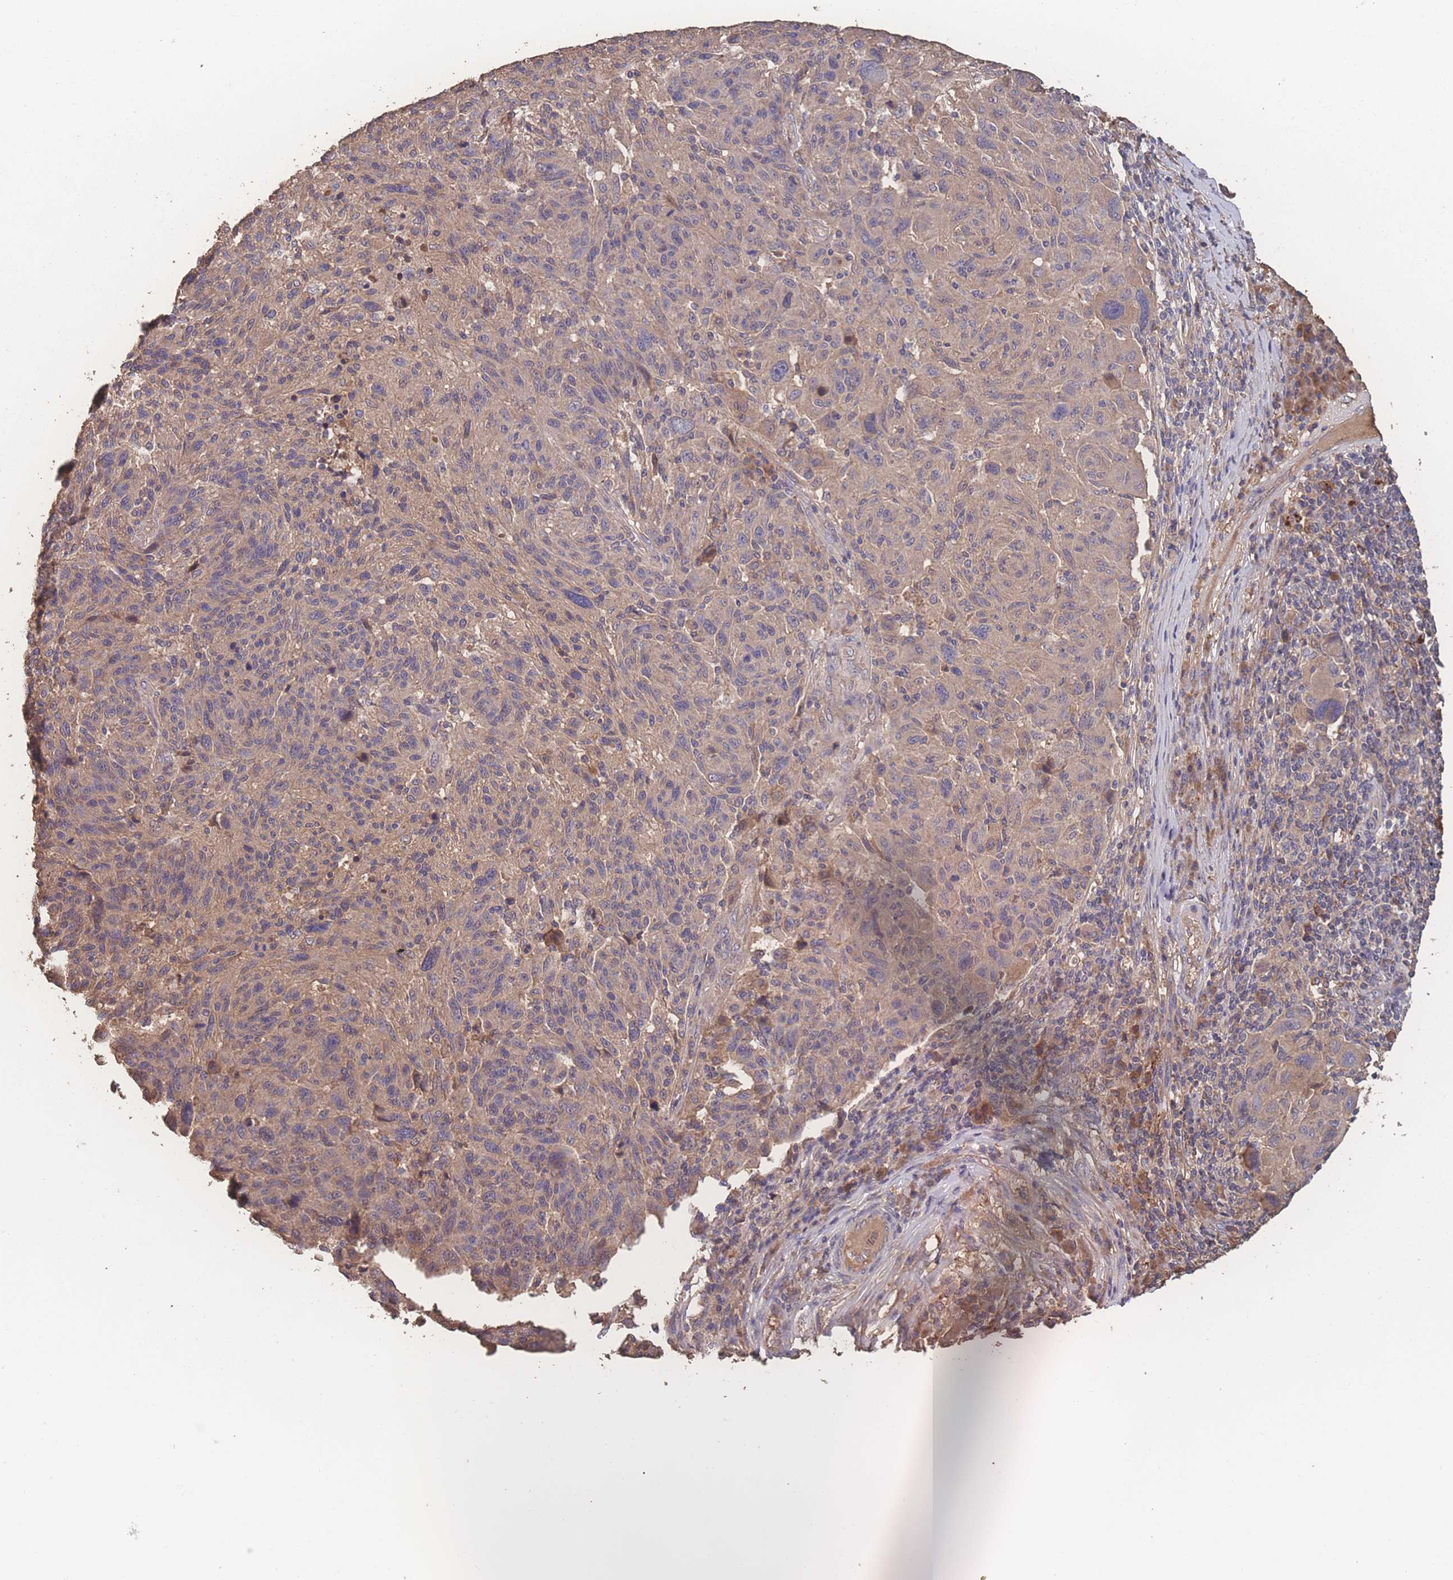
{"staining": {"intensity": "weak", "quantity": "25%-75%", "location": "cytoplasmic/membranous"}, "tissue": "melanoma", "cell_type": "Tumor cells", "image_type": "cancer", "snomed": [{"axis": "morphology", "description": "Malignant melanoma, NOS"}, {"axis": "topography", "description": "Skin"}], "caption": "Human malignant melanoma stained for a protein (brown) exhibits weak cytoplasmic/membranous positive expression in about 25%-75% of tumor cells.", "gene": "ATXN10", "patient": {"sex": "male", "age": 53}}